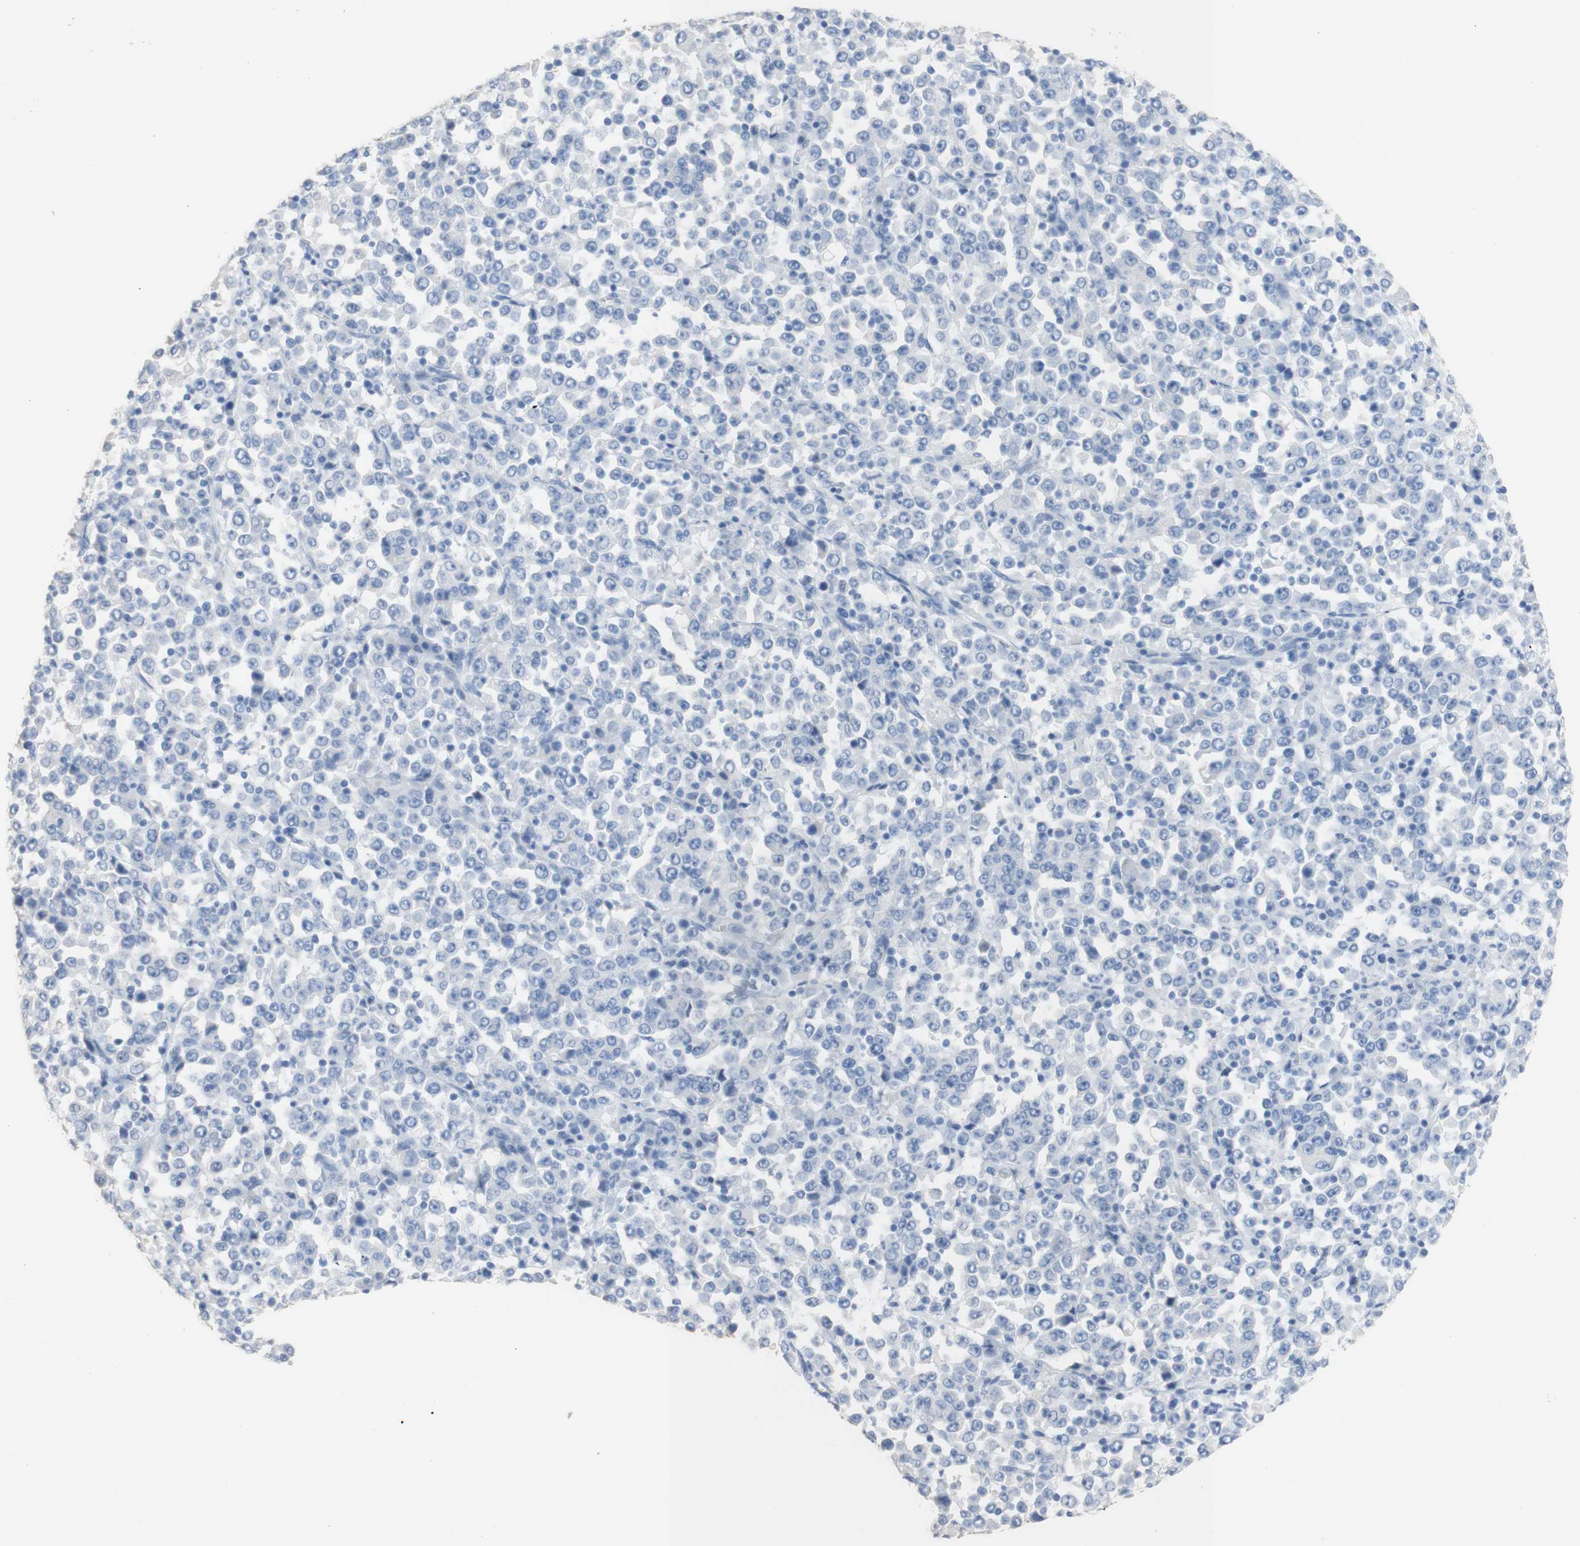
{"staining": {"intensity": "negative", "quantity": "none", "location": "none"}, "tissue": "stomach cancer", "cell_type": "Tumor cells", "image_type": "cancer", "snomed": [{"axis": "morphology", "description": "Normal tissue, NOS"}, {"axis": "morphology", "description": "Adenocarcinoma, NOS"}, {"axis": "topography", "description": "Stomach, upper"}, {"axis": "topography", "description": "Stomach"}], "caption": "There is no significant staining in tumor cells of stomach cancer.", "gene": "DSC2", "patient": {"sex": "male", "age": 59}}